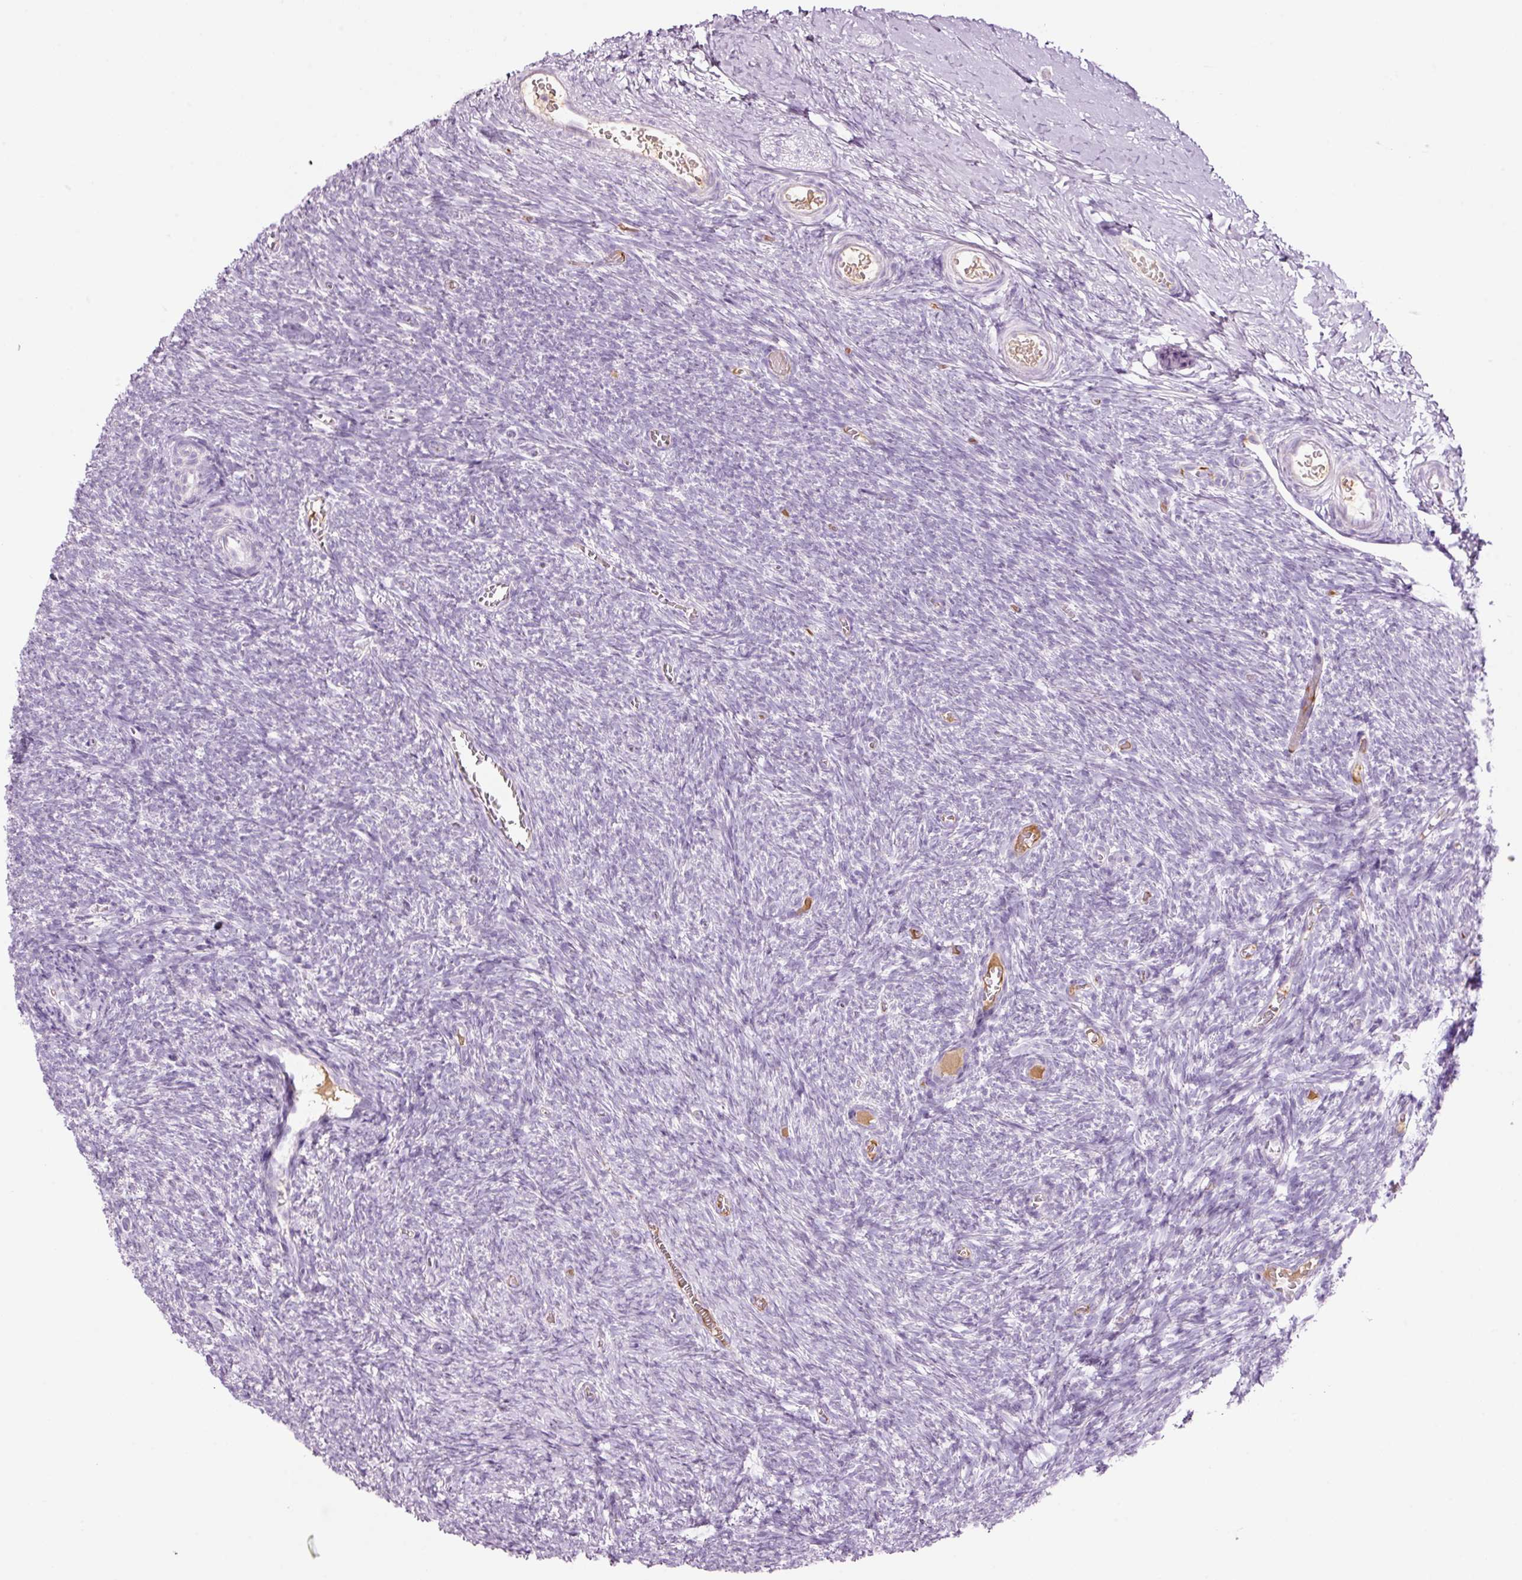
{"staining": {"intensity": "negative", "quantity": "none", "location": "none"}, "tissue": "ovary", "cell_type": "Ovarian stroma cells", "image_type": "normal", "snomed": [{"axis": "morphology", "description": "Normal tissue, NOS"}, {"axis": "topography", "description": "Ovary"}], "caption": "High power microscopy histopathology image of an IHC image of benign ovary, revealing no significant staining in ovarian stroma cells. (Brightfield microscopy of DAB immunohistochemistry at high magnification).", "gene": "KLF1", "patient": {"sex": "female", "age": 39}}